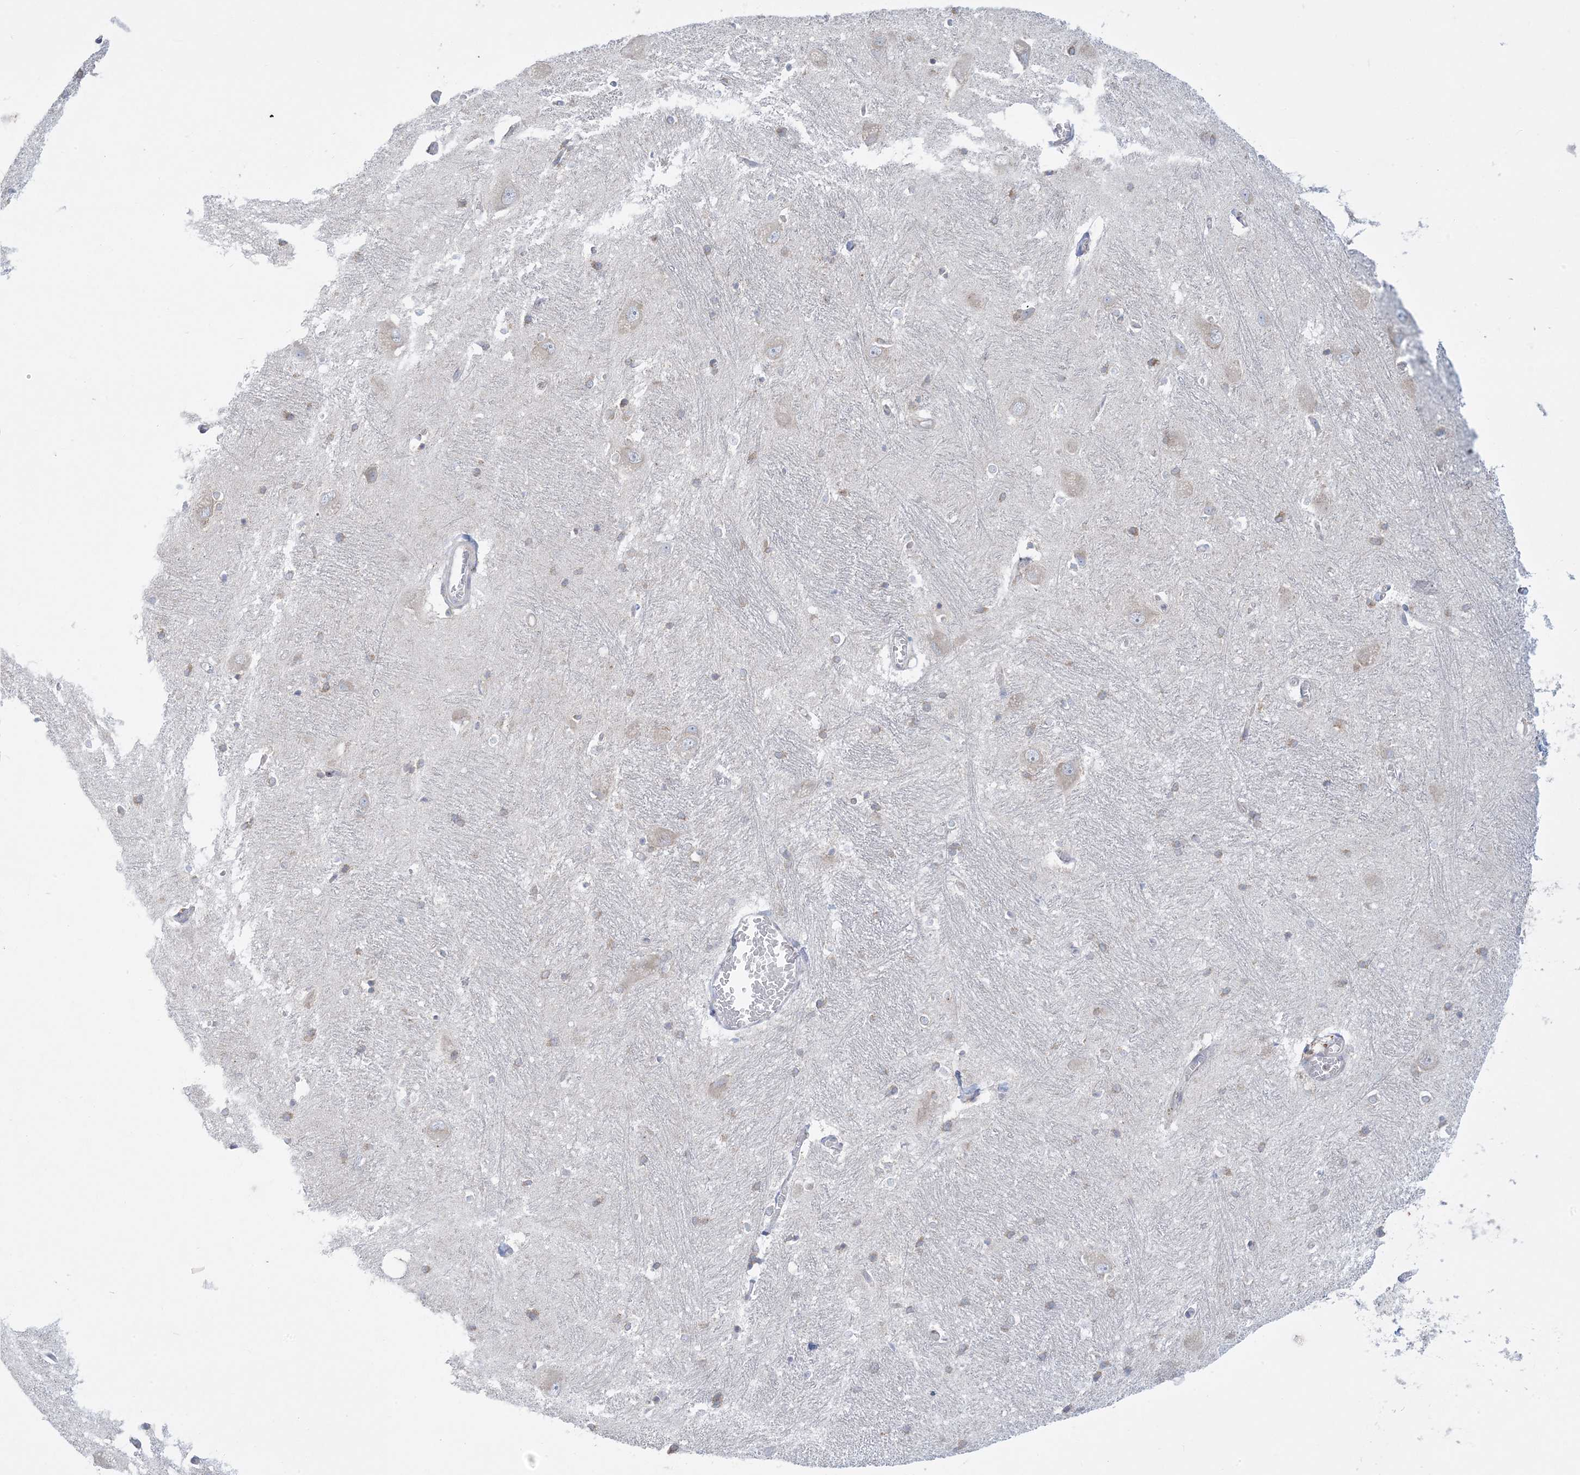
{"staining": {"intensity": "negative", "quantity": "none", "location": "none"}, "tissue": "caudate", "cell_type": "Glial cells", "image_type": "normal", "snomed": [{"axis": "morphology", "description": "Normal tissue, NOS"}, {"axis": "topography", "description": "Lateral ventricle wall"}], "caption": "Immunohistochemistry image of unremarkable caudate stained for a protein (brown), which demonstrates no staining in glial cells.", "gene": "SLAMF9", "patient": {"sex": "male", "age": 37}}